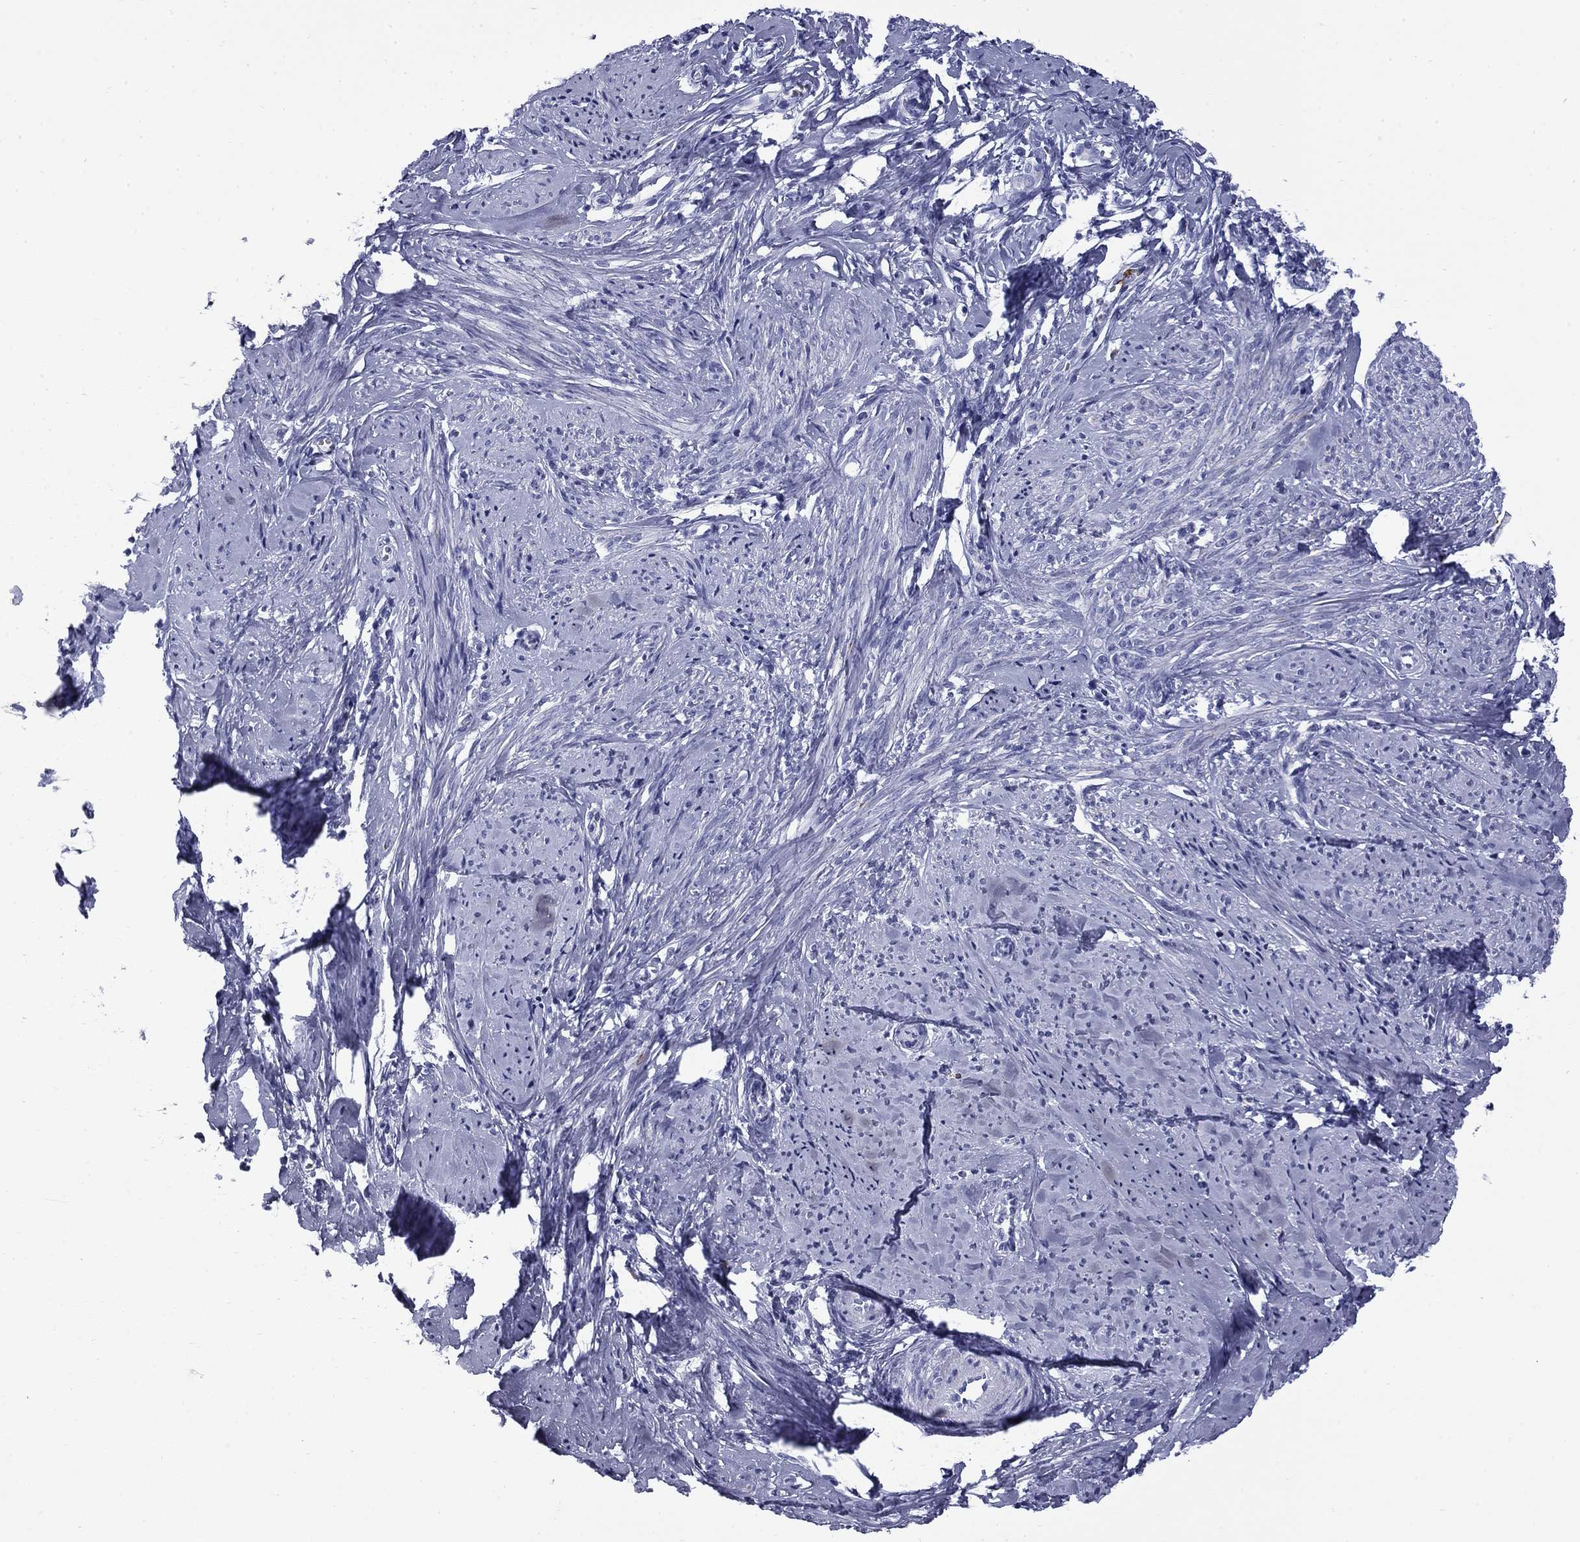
{"staining": {"intensity": "negative", "quantity": "none", "location": "none"}, "tissue": "smooth muscle", "cell_type": "Smooth muscle cells", "image_type": "normal", "snomed": [{"axis": "morphology", "description": "Normal tissue, NOS"}, {"axis": "topography", "description": "Smooth muscle"}], "caption": "There is no significant positivity in smooth muscle cells of smooth muscle. (Brightfield microscopy of DAB IHC at high magnification).", "gene": "TRIM29", "patient": {"sex": "female", "age": 48}}